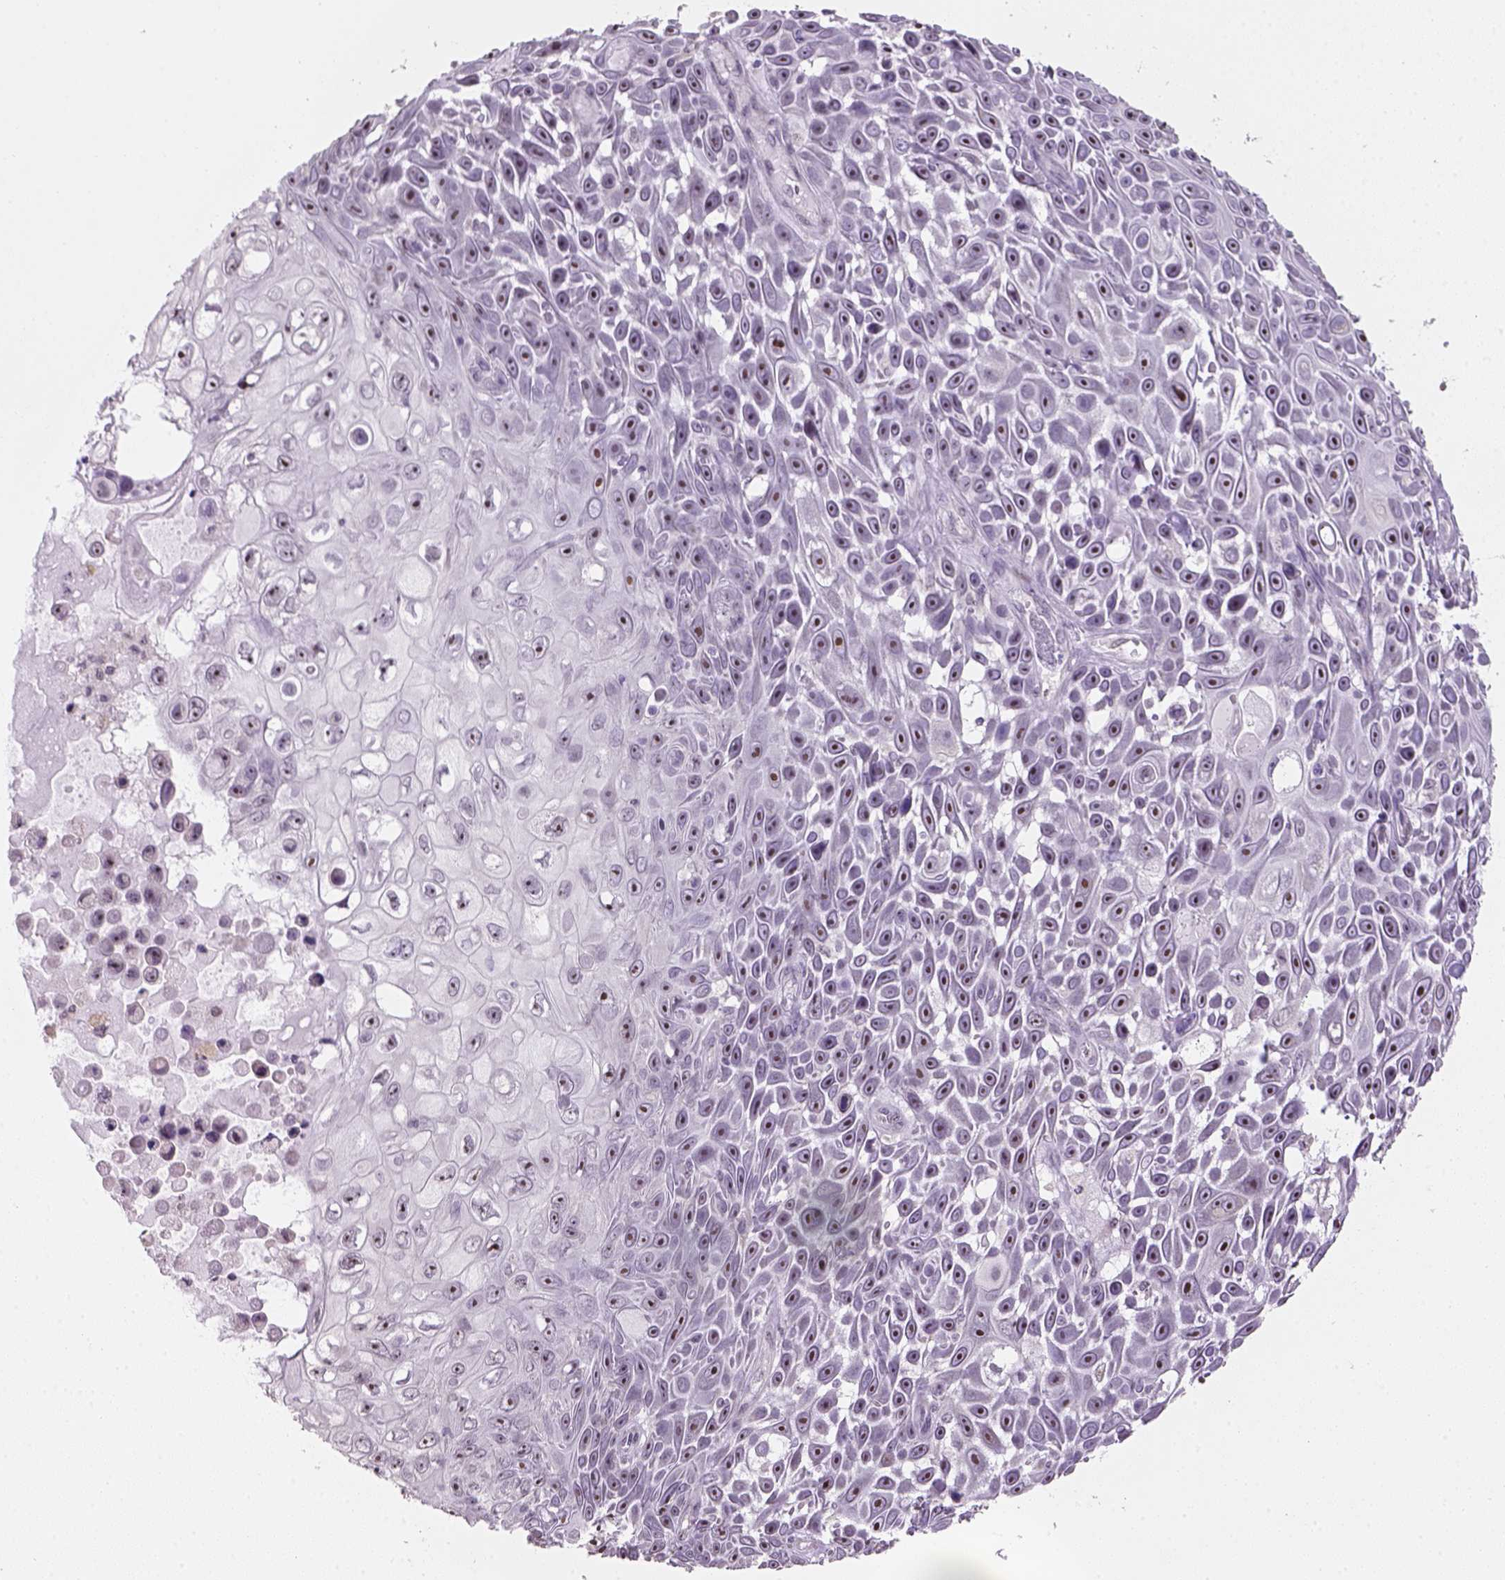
{"staining": {"intensity": "strong", "quantity": "25%-75%", "location": "nuclear"}, "tissue": "skin cancer", "cell_type": "Tumor cells", "image_type": "cancer", "snomed": [{"axis": "morphology", "description": "Squamous cell carcinoma, NOS"}, {"axis": "topography", "description": "Skin"}], "caption": "Immunohistochemistry (IHC) histopathology image of human skin squamous cell carcinoma stained for a protein (brown), which demonstrates high levels of strong nuclear staining in approximately 25%-75% of tumor cells.", "gene": "DDX50", "patient": {"sex": "male", "age": 82}}